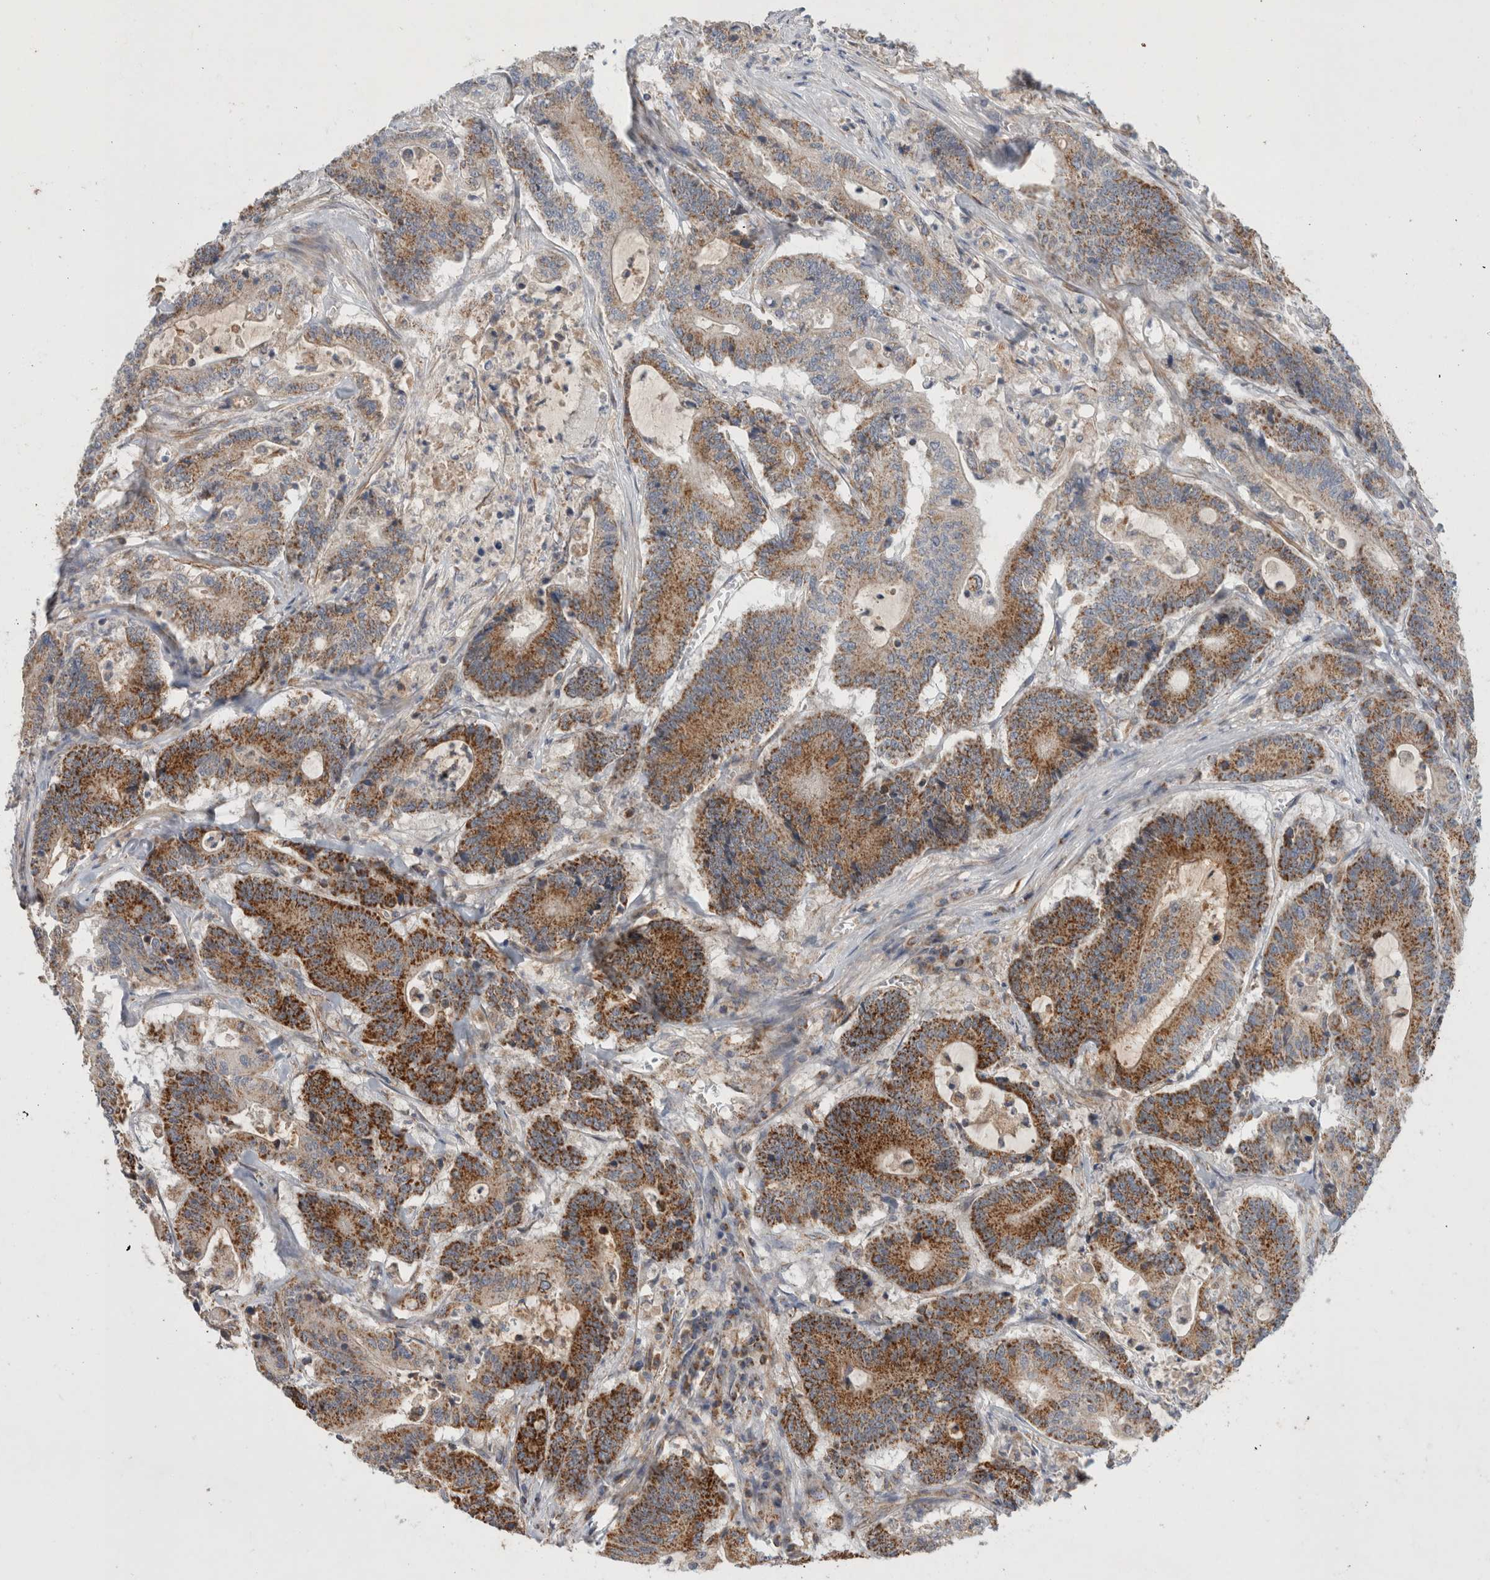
{"staining": {"intensity": "strong", "quantity": ">75%", "location": "cytoplasmic/membranous"}, "tissue": "colorectal cancer", "cell_type": "Tumor cells", "image_type": "cancer", "snomed": [{"axis": "morphology", "description": "Adenocarcinoma, NOS"}, {"axis": "topography", "description": "Colon"}], "caption": "Immunohistochemistry (IHC) staining of colorectal cancer, which shows high levels of strong cytoplasmic/membranous expression in approximately >75% of tumor cells indicating strong cytoplasmic/membranous protein positivity. The staining was performed using DAB (brown) for protein detection and nuclei were counterstained in hematoxylin (blue).", "gene": "MRPS28", "patient": {"sex": "female", "age": 84}}